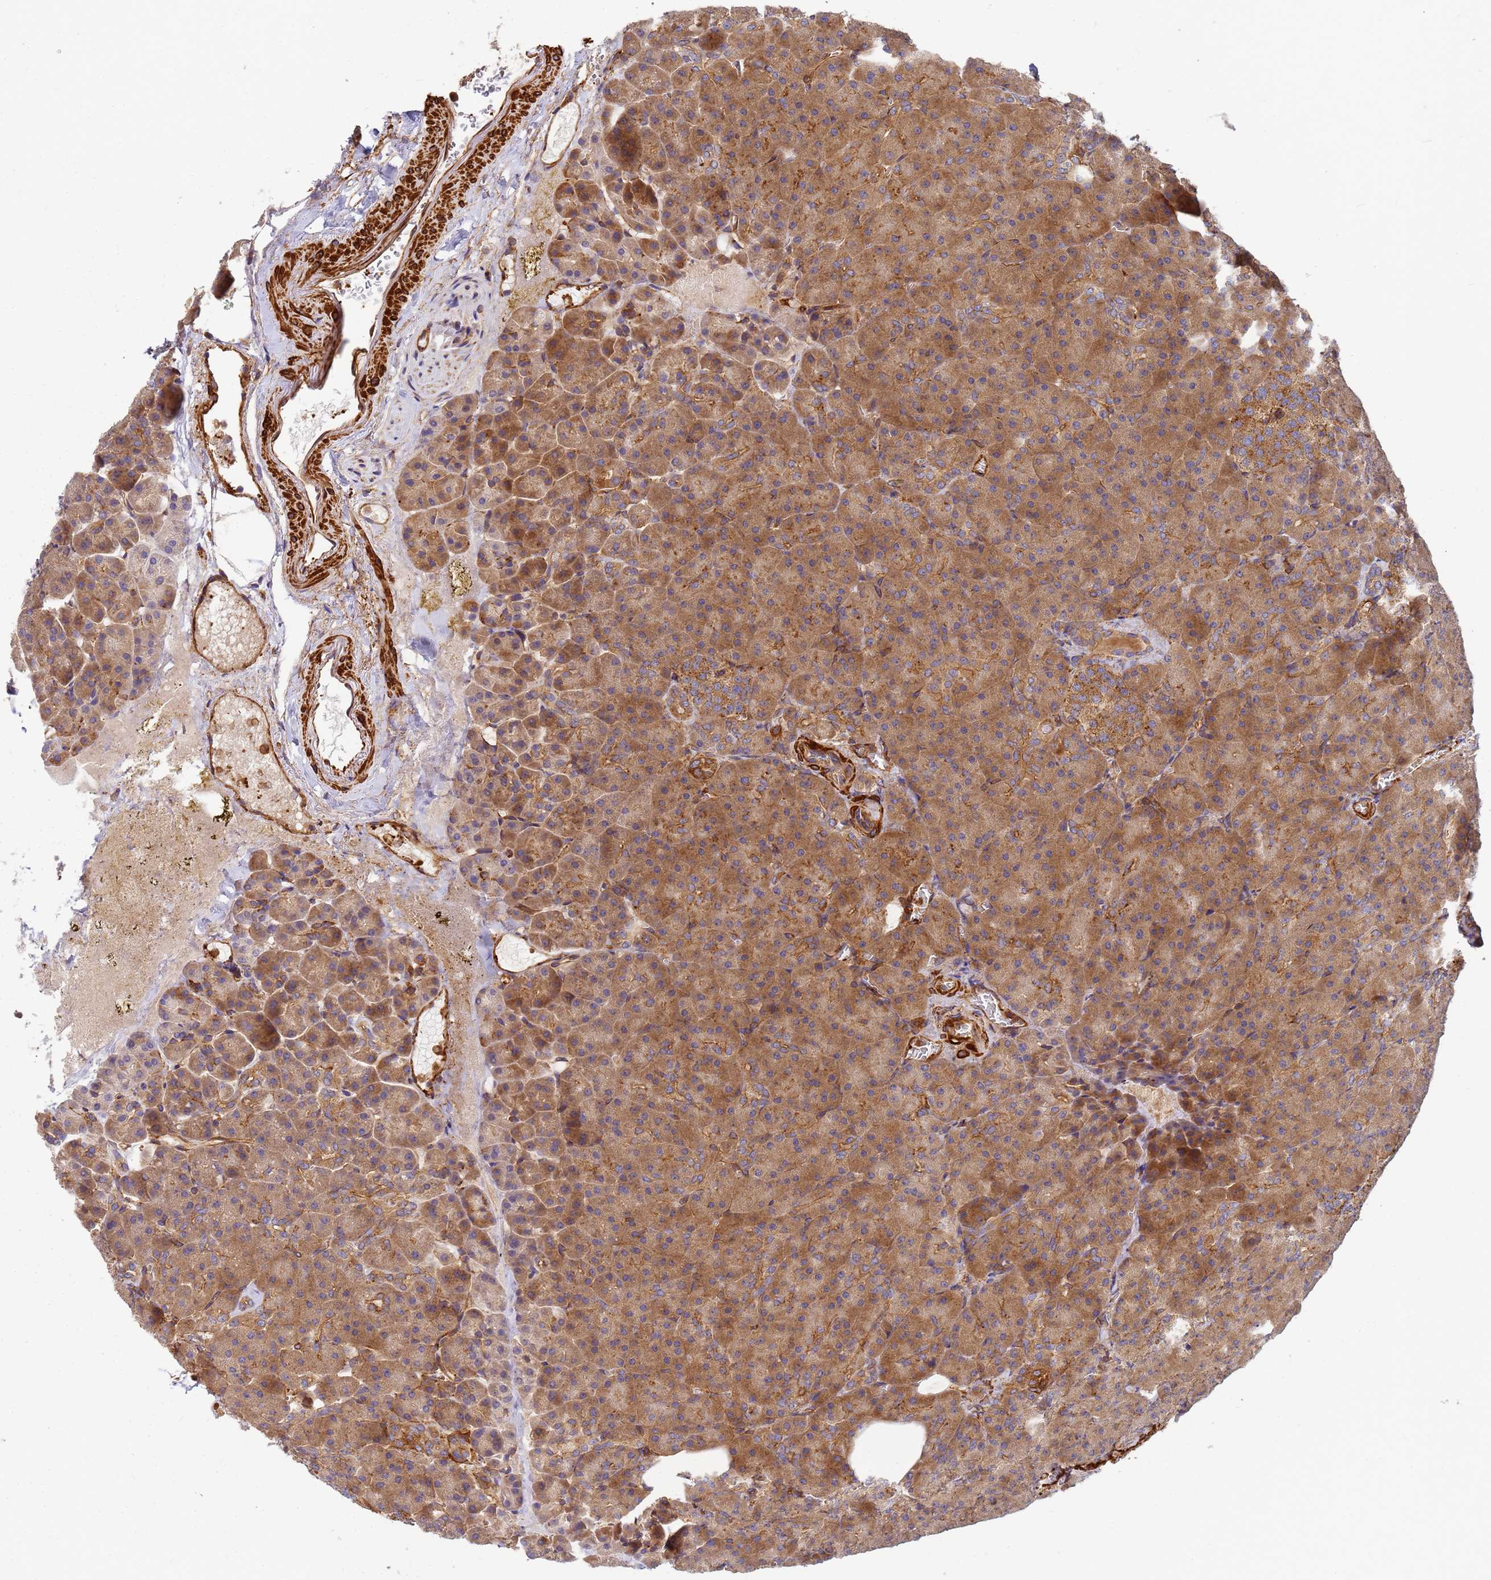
{"staining": {"intensity": "moderate", "quantity": ">75%", "location": "cytoplasmic/membranous"}, "tissue": "pancreas", "cell_type": "Exocrine glandular cells", "image_type": "normal", "snomed": [{"axis": "morphology", "description": "Normal tissue, NOS"}, {"axis": "topography", "description": "Pancreas"}], "caption": "Protein expression analysis of benign pancreas reveals moderate cytoplasmic/membranous positivity in about >75% of exocrine glandular cells. (brown staining indicates protein expression, while blue staining denotes nuclei).", "gene": "C2CD5", "patient": {"sex": "female", "age": 74}}